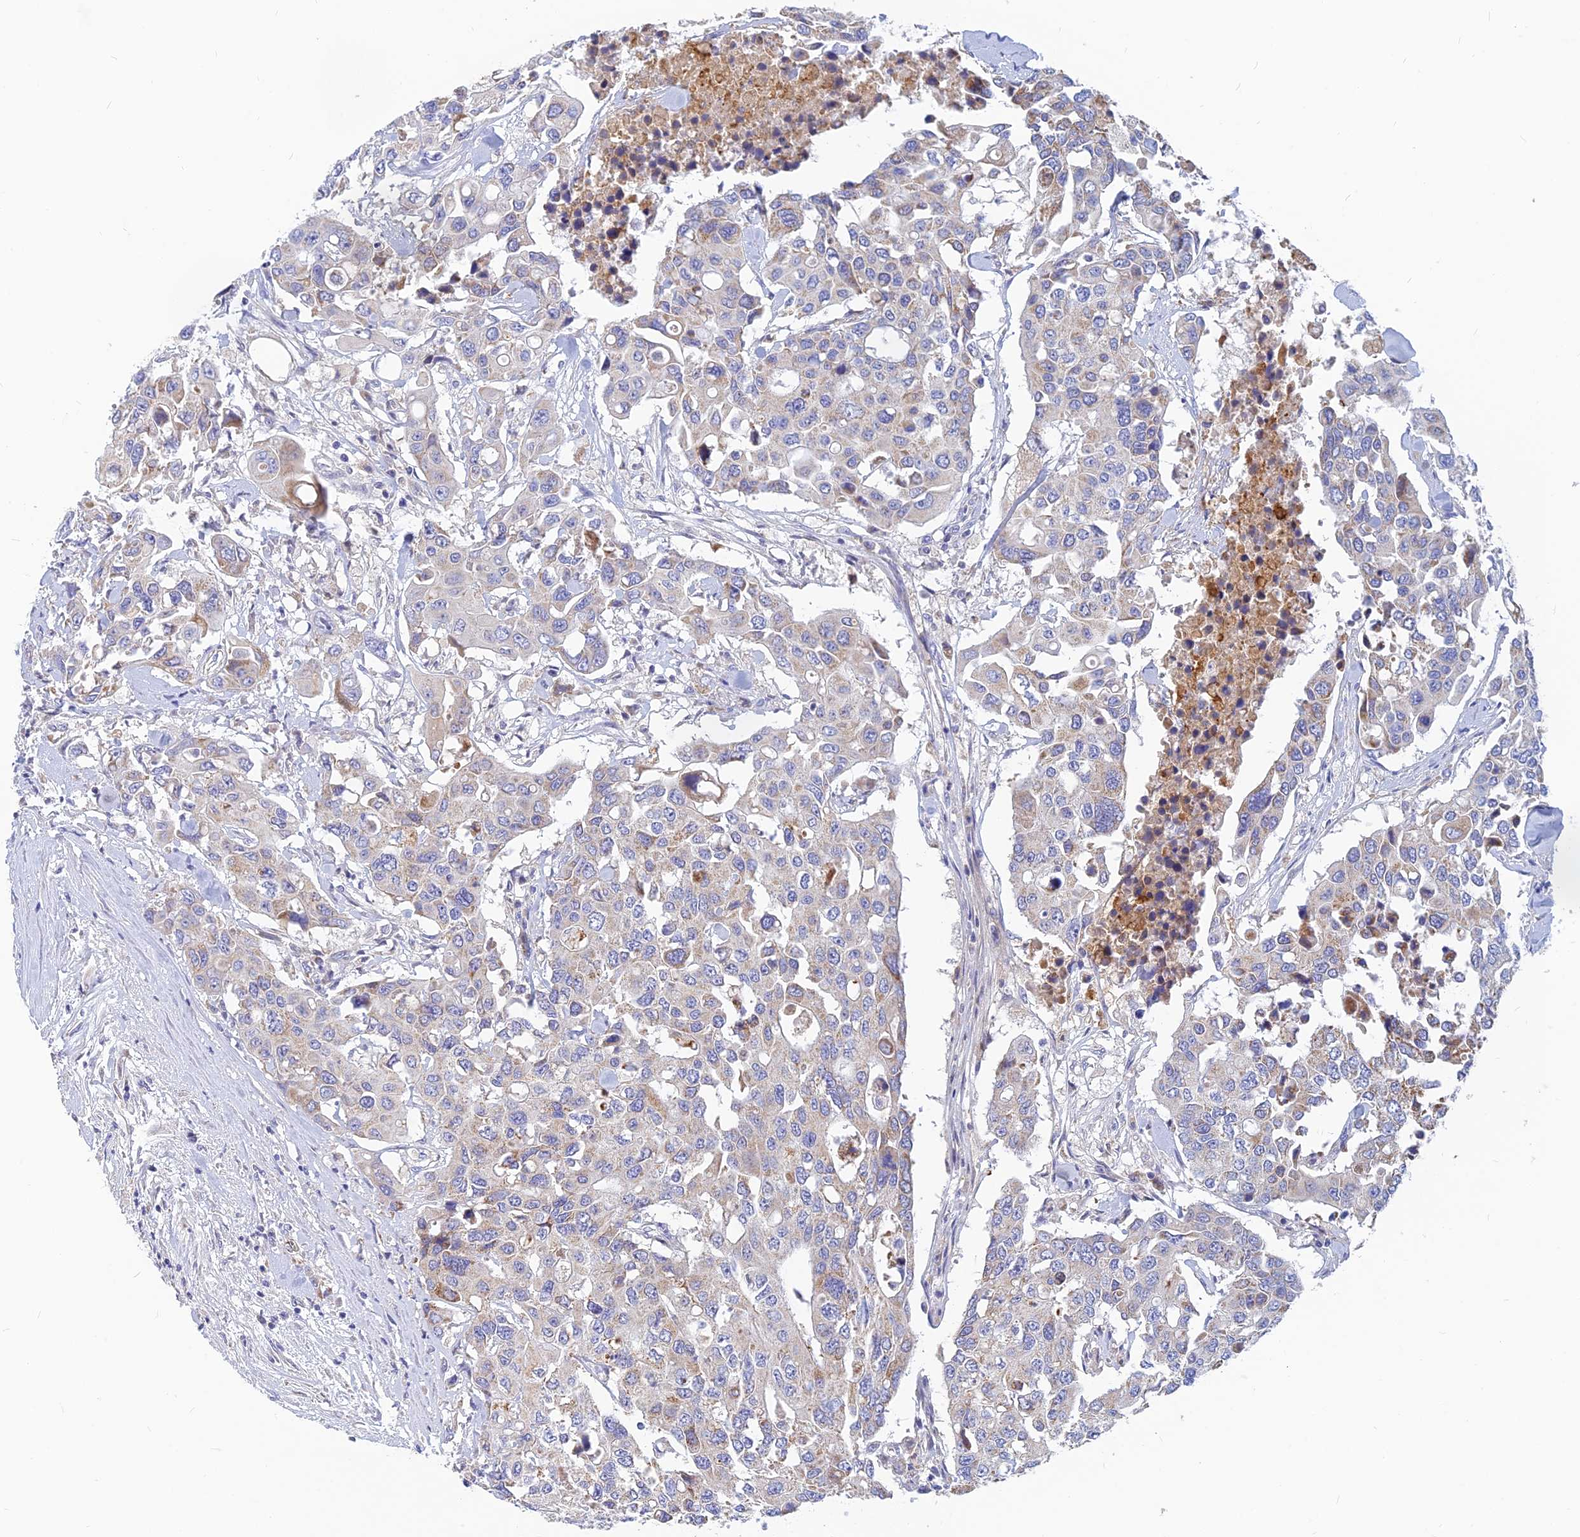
{"staining": {"intensity": "weak", "quantity": "<25%", "location": "cytoplasmic/membranous"}, "tissue": "colorectal cancer", "cell_type": "Tumor cells", "image_type": "cancer", "snomed": [{"axis": "morphology", "description": "Adenocarcinoma, NOS"}, {"axis": "topography", "description": "Colon"}], "caption": "Protein analysis of colorectal adenocarcinoma displays no significant staining in tumor cells.", "gene": "CACNA1B", "patient": {"sex": "male", "age": 77}}